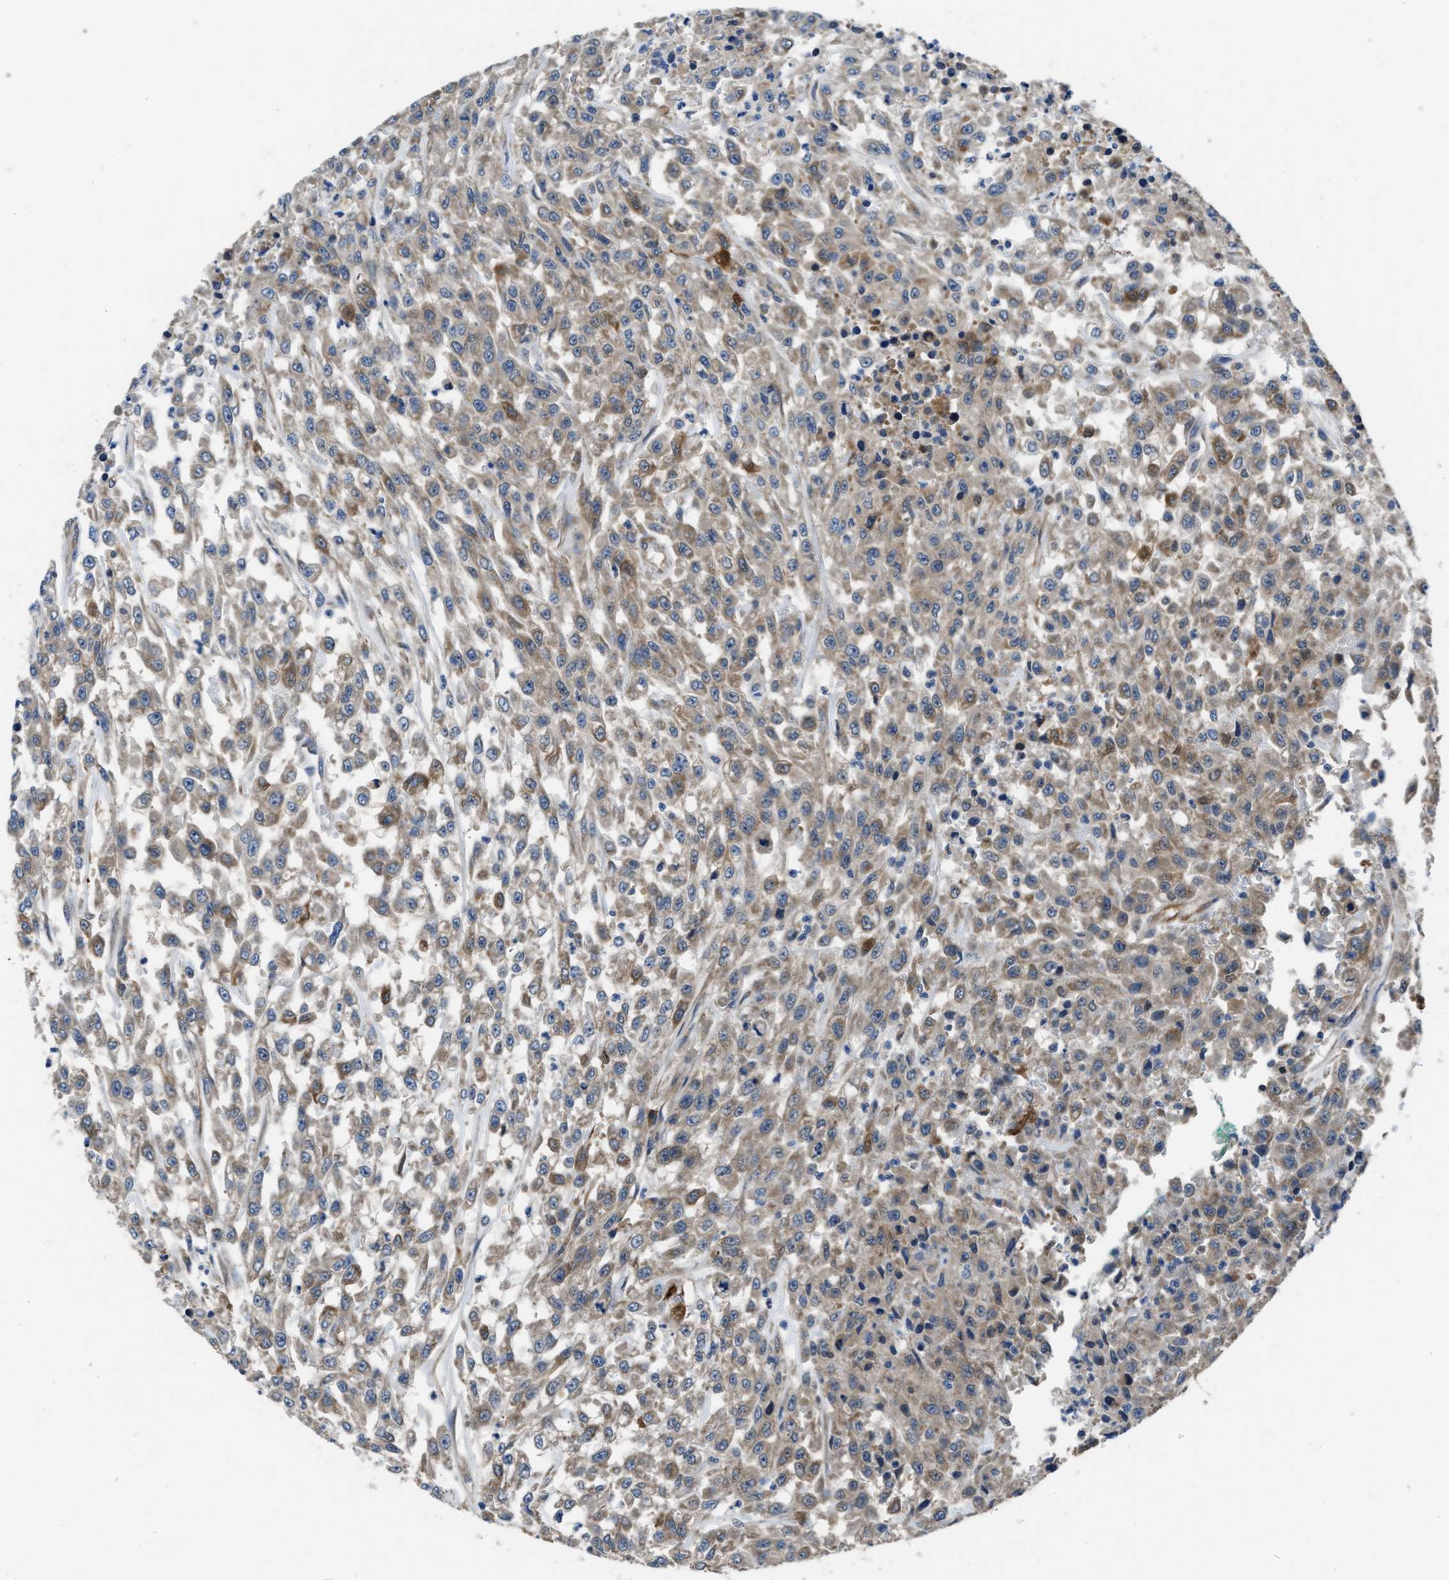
{"staining": {"intensity": "moderate", "quantity": ">75%", "location": "cytoplasmic/membranous"}, "tissue": "urothelial cancer", "cell_type": "Tumor cells", "image_type": "cancer", "snomed": [{"axis": "morphology", "description": "Urothelial carcinoma, High grade"}, {"axis": "topography", "description": "Urinary bladder"}], "caption": "Tumor cells demonstrate moderate cytoplasmic/membranous positivity in about >75% of cells in high-grade urothelial carcinoma.", "gene": "PPA1", "patient": {"sex": "male", "age": 46}}